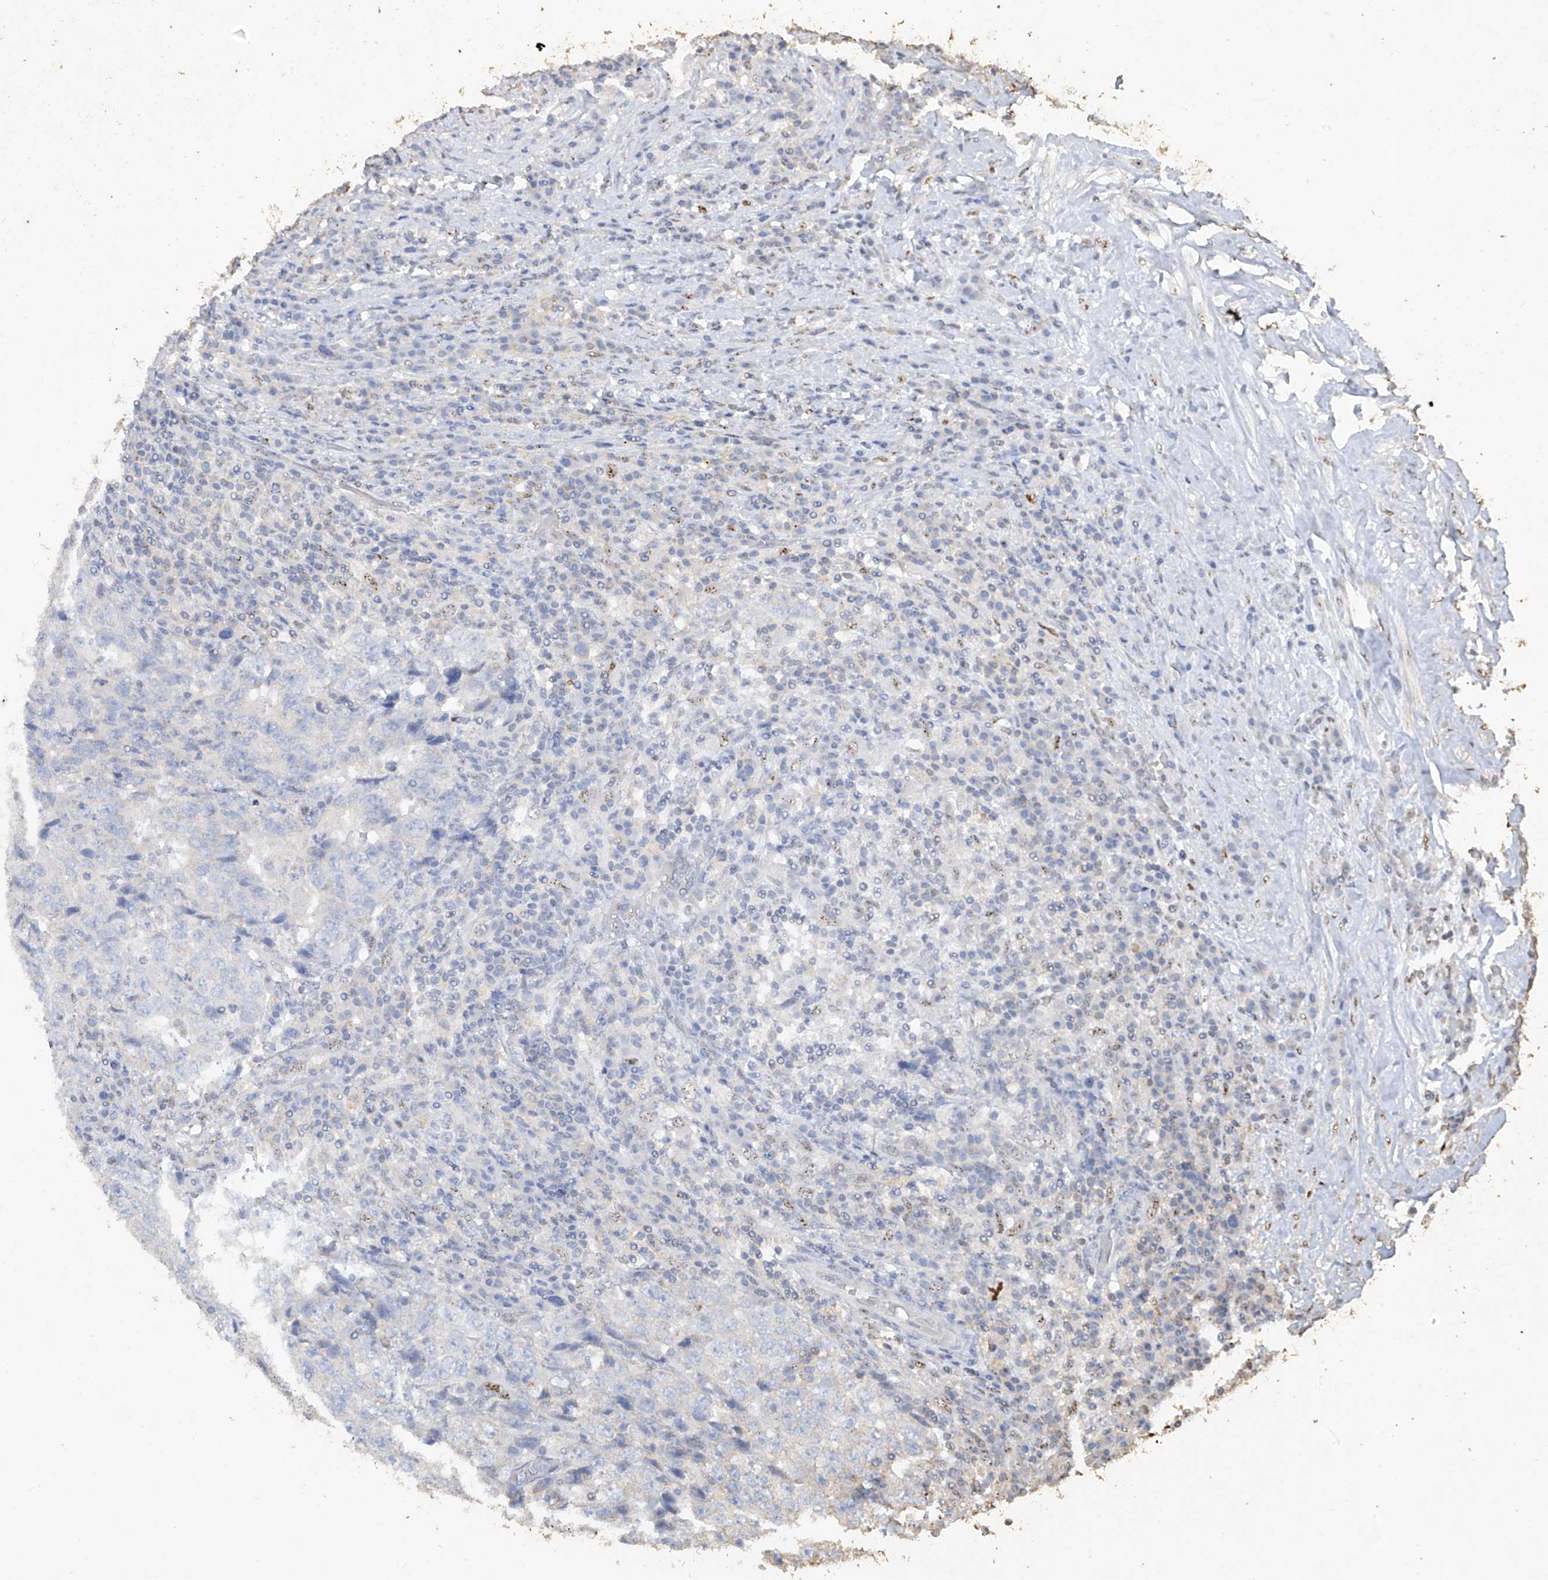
{"staining": {"intensity": "negative", "quantity": "none", "location": "none"}, "tissue": "testis cancer", "cell_type": "Tumor cells", "image_type": "cancer", "snomed": [{"axis": "morphology", "description": "Necrosis, NOS"}, {"axis": "morphology", "description": "Carcinoma, Embryonal, NOS"}, {"axis": "topography", "description": "Testis"}], "caption": "DAB (3,3'-diaminobenzidine) immunohistochemical staining of testis cancer demonstrates no significant positivity in tumor cells.", "gene": "ERBB3", "patient": {"sex": "male", "age": 19}}